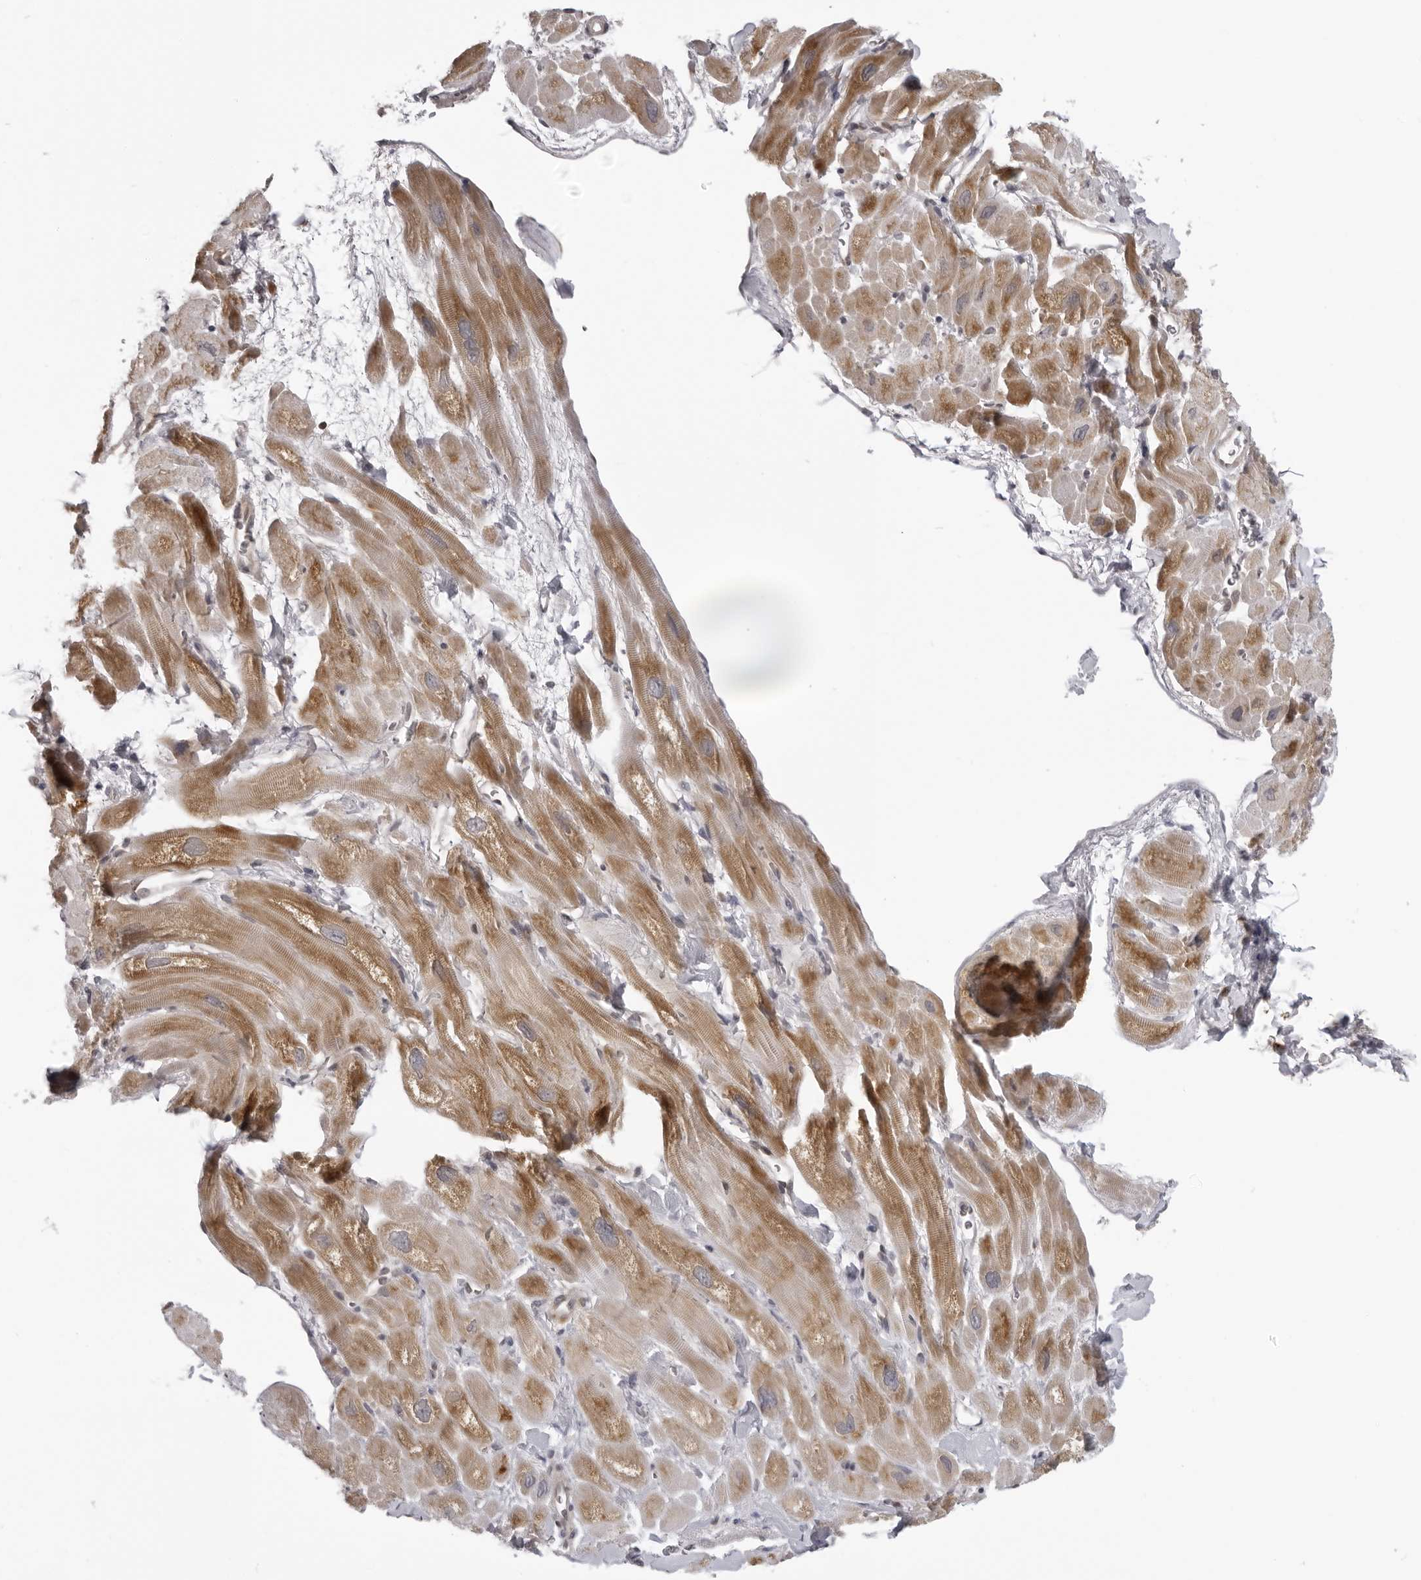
{"staining": {"intensity": "moderate", "quantity": "25%-75%", "location": "cytoplasmic/membranous"}, "tissue": "heart muscle", "cell_type": "Cardiomyocytes", "image_type": "normal", "snomed": [{"axis": "morphology", "description": "Normal tissue, NOS"}, {"axis": "topography", "description": "Heart"}], "caption": "DAB immunohistochemical staining of unremarkable heart muscle shows moderate cytoplasmic/membranous protein staining in about 25%-75% of cardiomyocytes.", "gene": "MRPS15", "patient": {"sex": "male", "age": 49}}